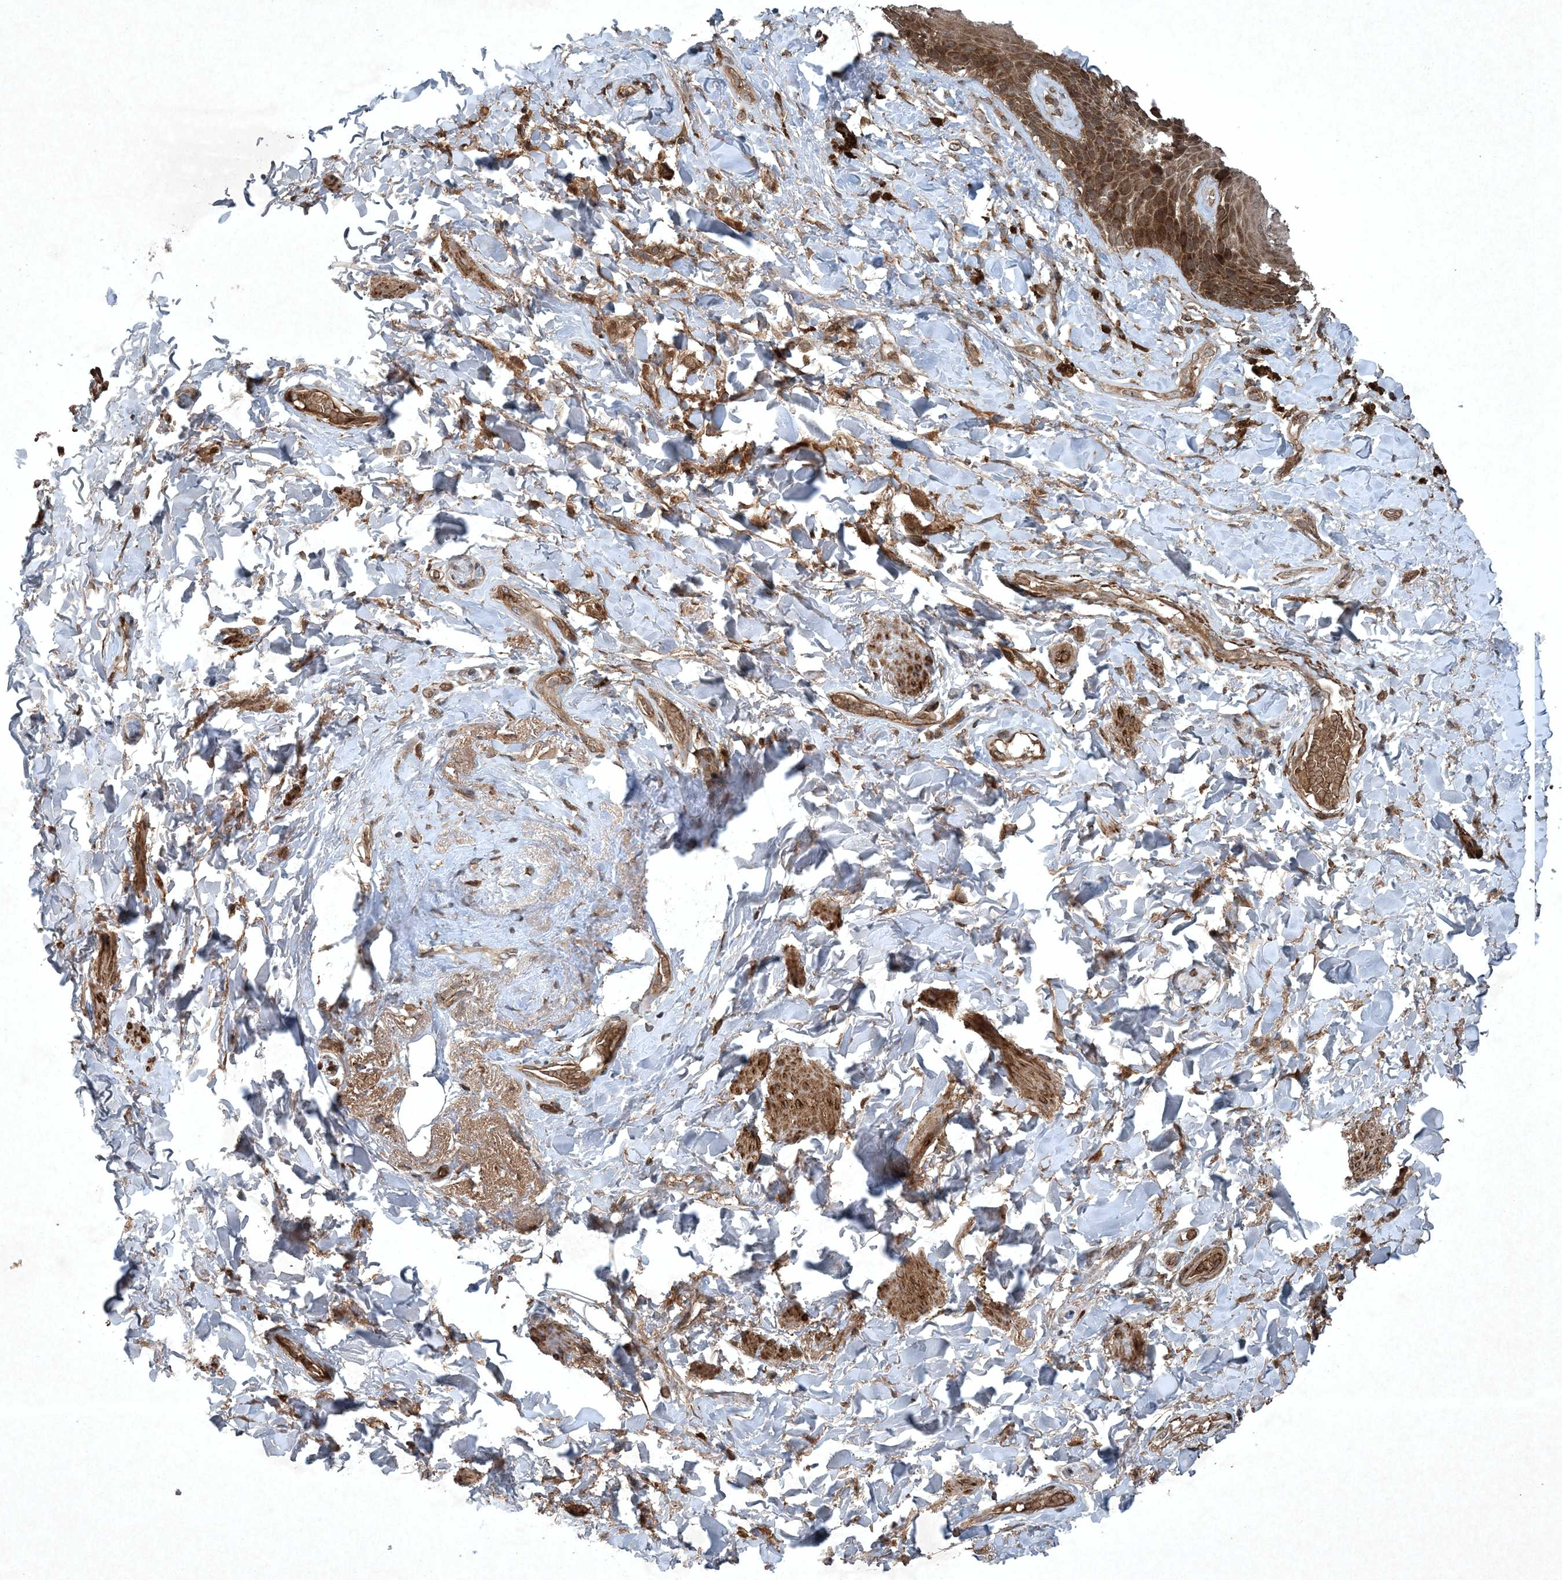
{"staining": {"intensity": "strong", "quantity": ">75%", "location": "cytoplasmic/membranous"}, "tissue": "skin", "cell_type": "Epidermal cells", "image_type": "normal", "snomed": [{"axis": "morphology", "description": "Normal tissue, NOS"}, {"axis": "topography", "description": "Anal"}], "caption": "Immunohistochemical staining of benign skin displays >75% levels of strong cytoplasmic/membranous protein positivity in about >75% of epidermal cells. (brown staining indicates protein expression, while blue staining denotes nuclei).", "gene": "GNG5", "patient": {"sex": "female", "age": 78}}